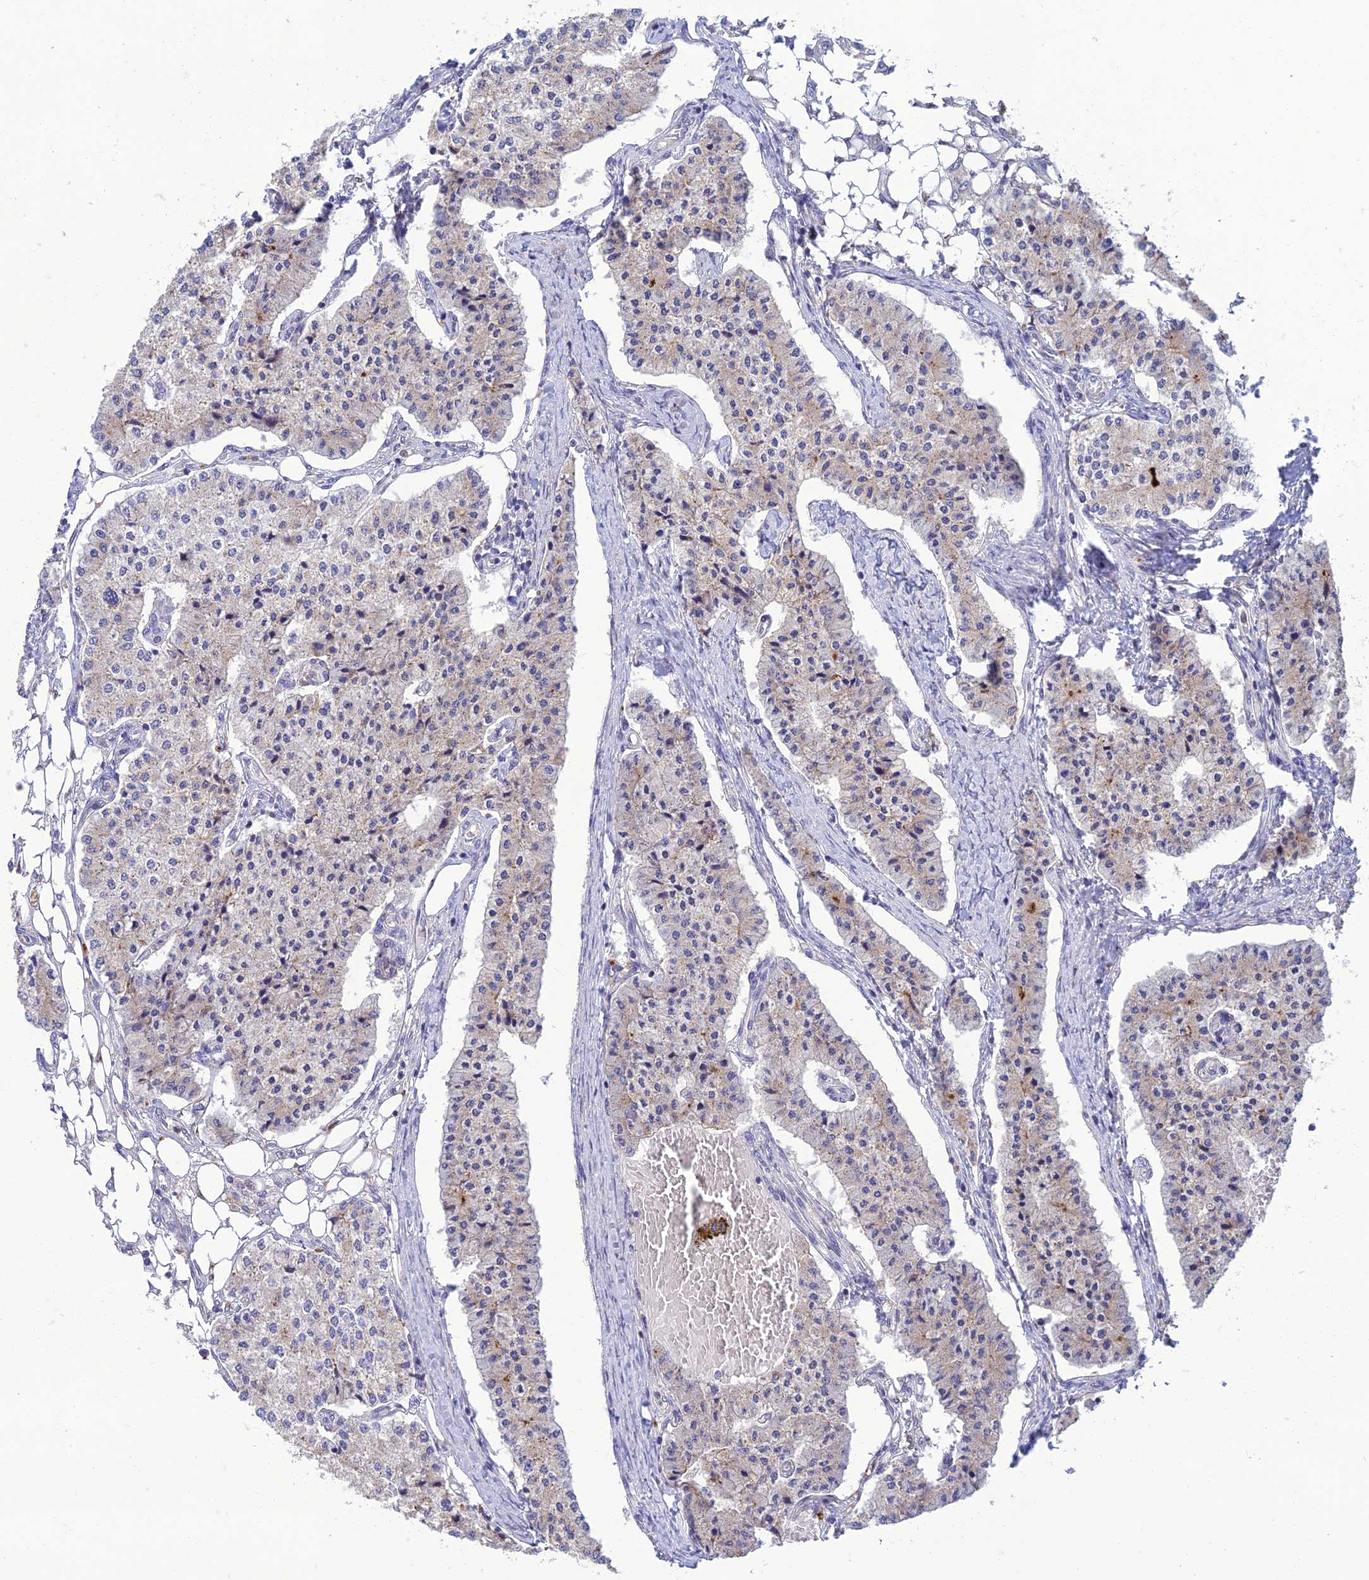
{"staining": {"intensity": "weak", "quantity": "<25%", "location": "cytoplasmic/membranous"}, "tissue": "carcinoid", "cell_type": "Tumor cells", "image_type": "cancer", "snomed": [{"axis": "morphology", "description": "Carcinoid, malignant, NOS"}, {"axis": "topography", "description": "Colon"}], "caption": "Tumor cells are negative for protein expression in human carcinoid. The staining was performed using DAB (3,3'-diaminobenzidine) to visualize the protein expression in brown, while the nuclei were stained in blue with hematoxylin (Magnification: 20x).", "gene": "IRAK3", "patient": {"sex": "female", "age": 52}}